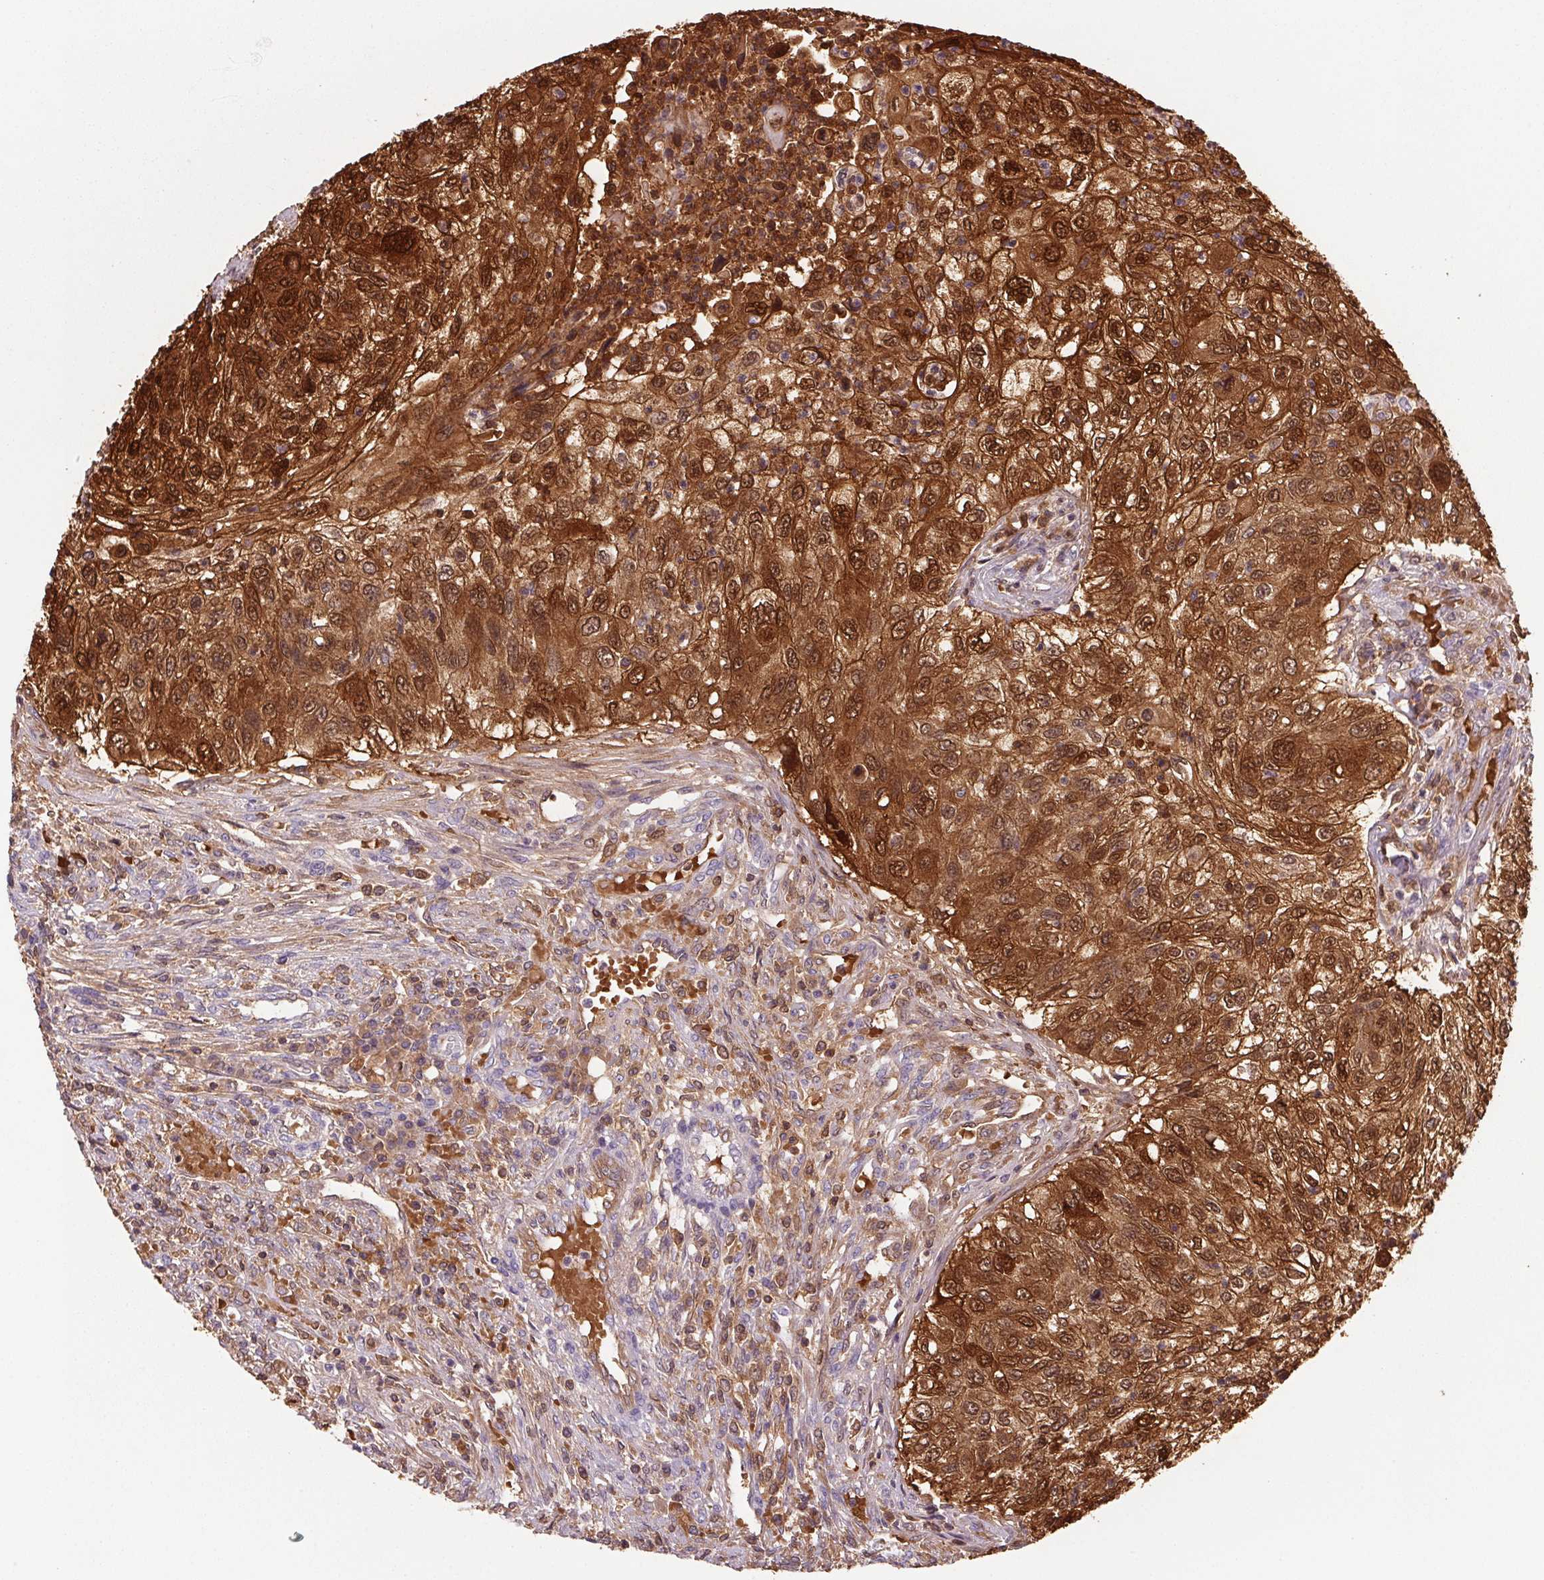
{"staining": {"intensity": "strong", "quantity": ">75%", "location": "cytoplasmic/membranous,nuclear"}, "tissue": "urothelial cancer", "cell_type": "Tumor cells", "image_type": "cancer", "snomed": [{"axis": "morphology", "description": "Urothelial carcinoma, High grade"}, {"axis": "topography", "description": "Urinary bladder"}], "caption": "Tumor cells reveal strong cytoplasmic/membranous and nuclear staining in approximately >75% of cells in urothelial cancer.", "gene": "S100A2", "patient": {"sex": "female", "age": 60}}